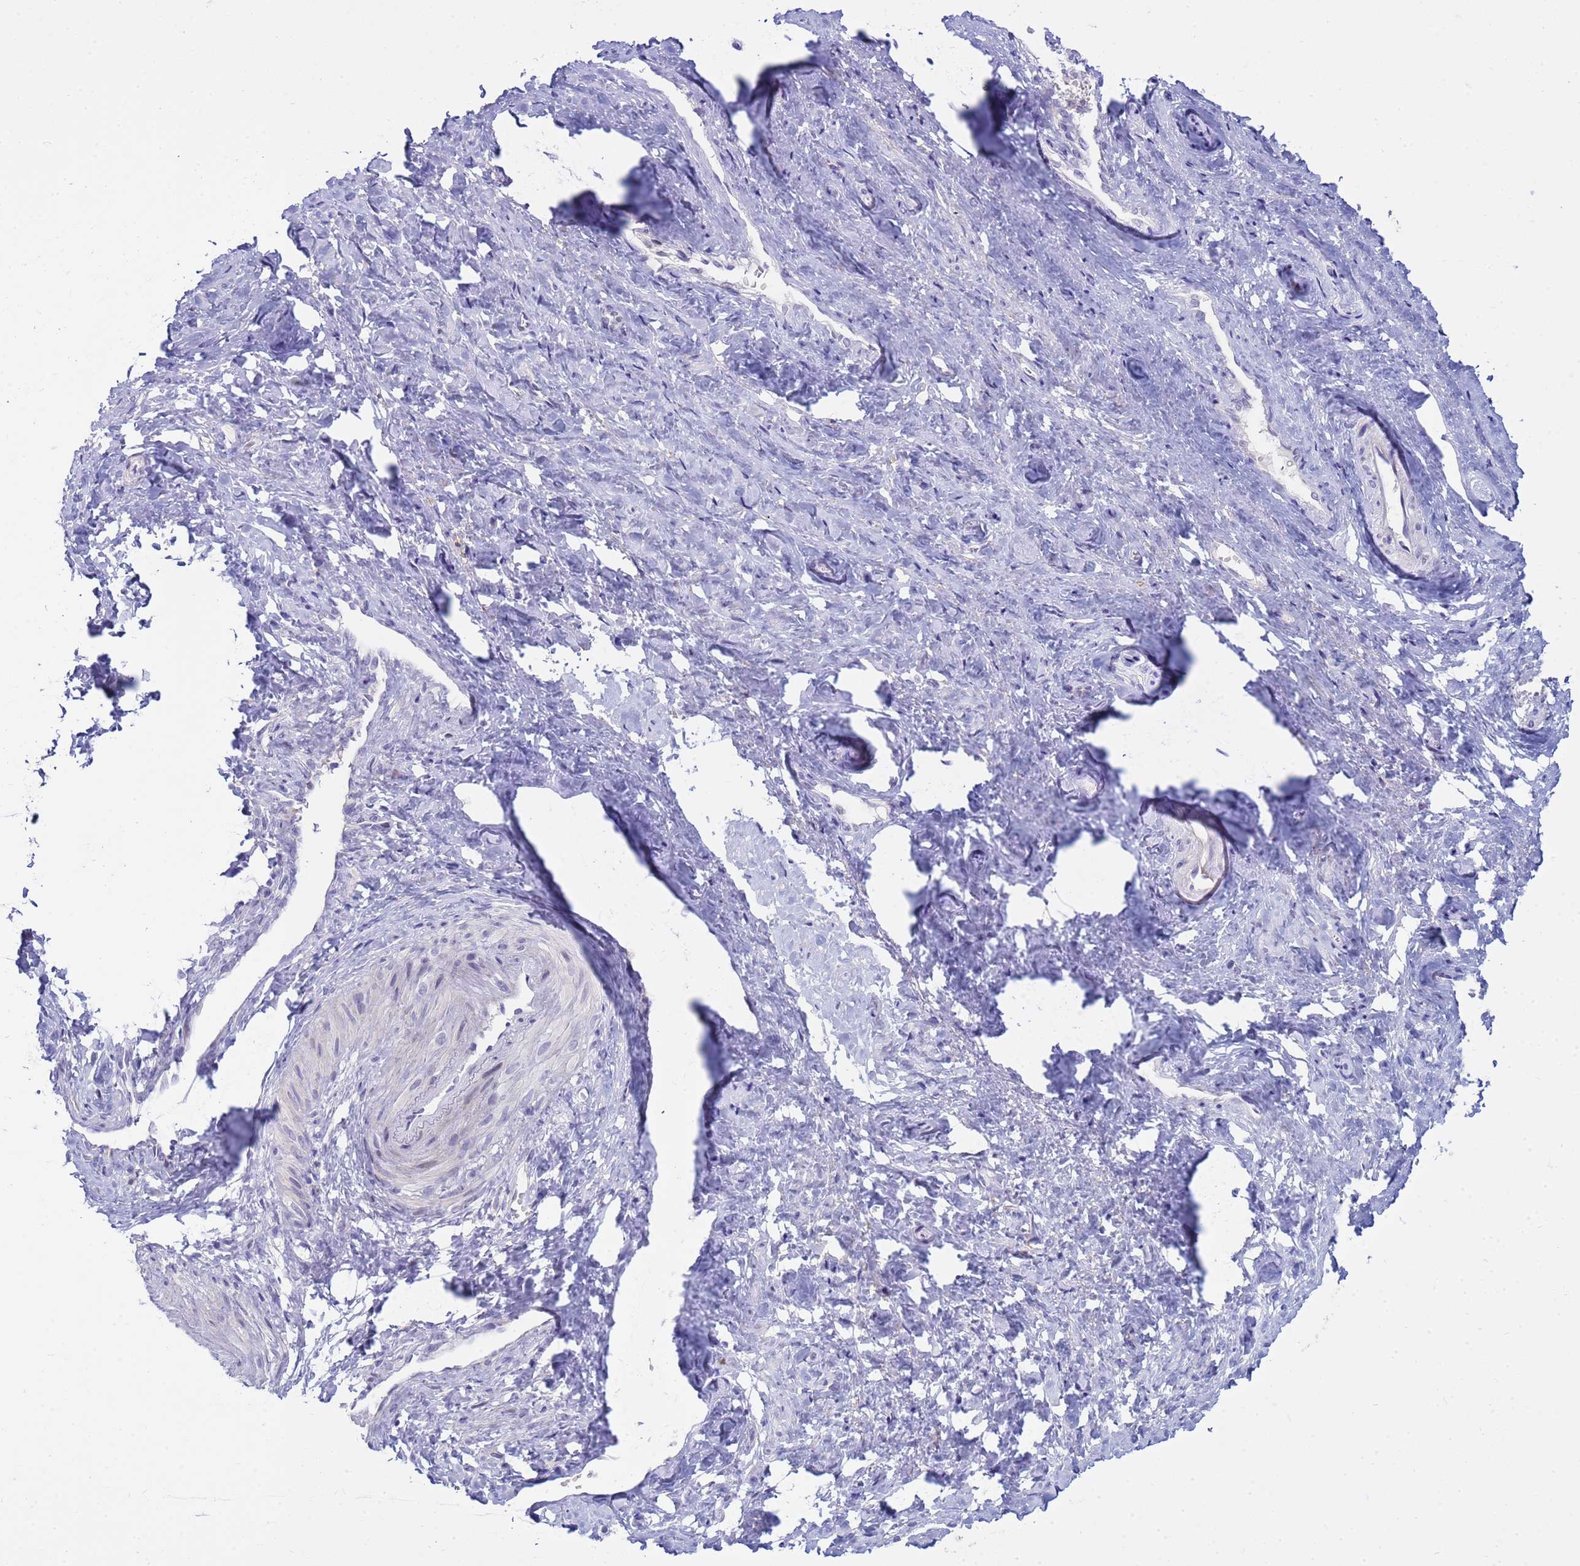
{"staining": {"intensity": "weak", "quantity": "<25%", "location": "nuclear"}, "tissue": "vagina", "cell_type": "Squamous epithelial cells", "image_type": "normal", "snomed": [{"axis": "morphology", "description": "Normal tissue, NOS"}, {"axis": "topography", "description": "Vagina"}, {"axis": "topography", "description": "Cervix"}], "caption": "A high-resolution micrograph shows immunohistochemistry staining of benign vagina, which reveals no significant positivity in squamous epithelial cells.", "gene": "LRATD1", "patient": {"sex": "female", "age": 40}}